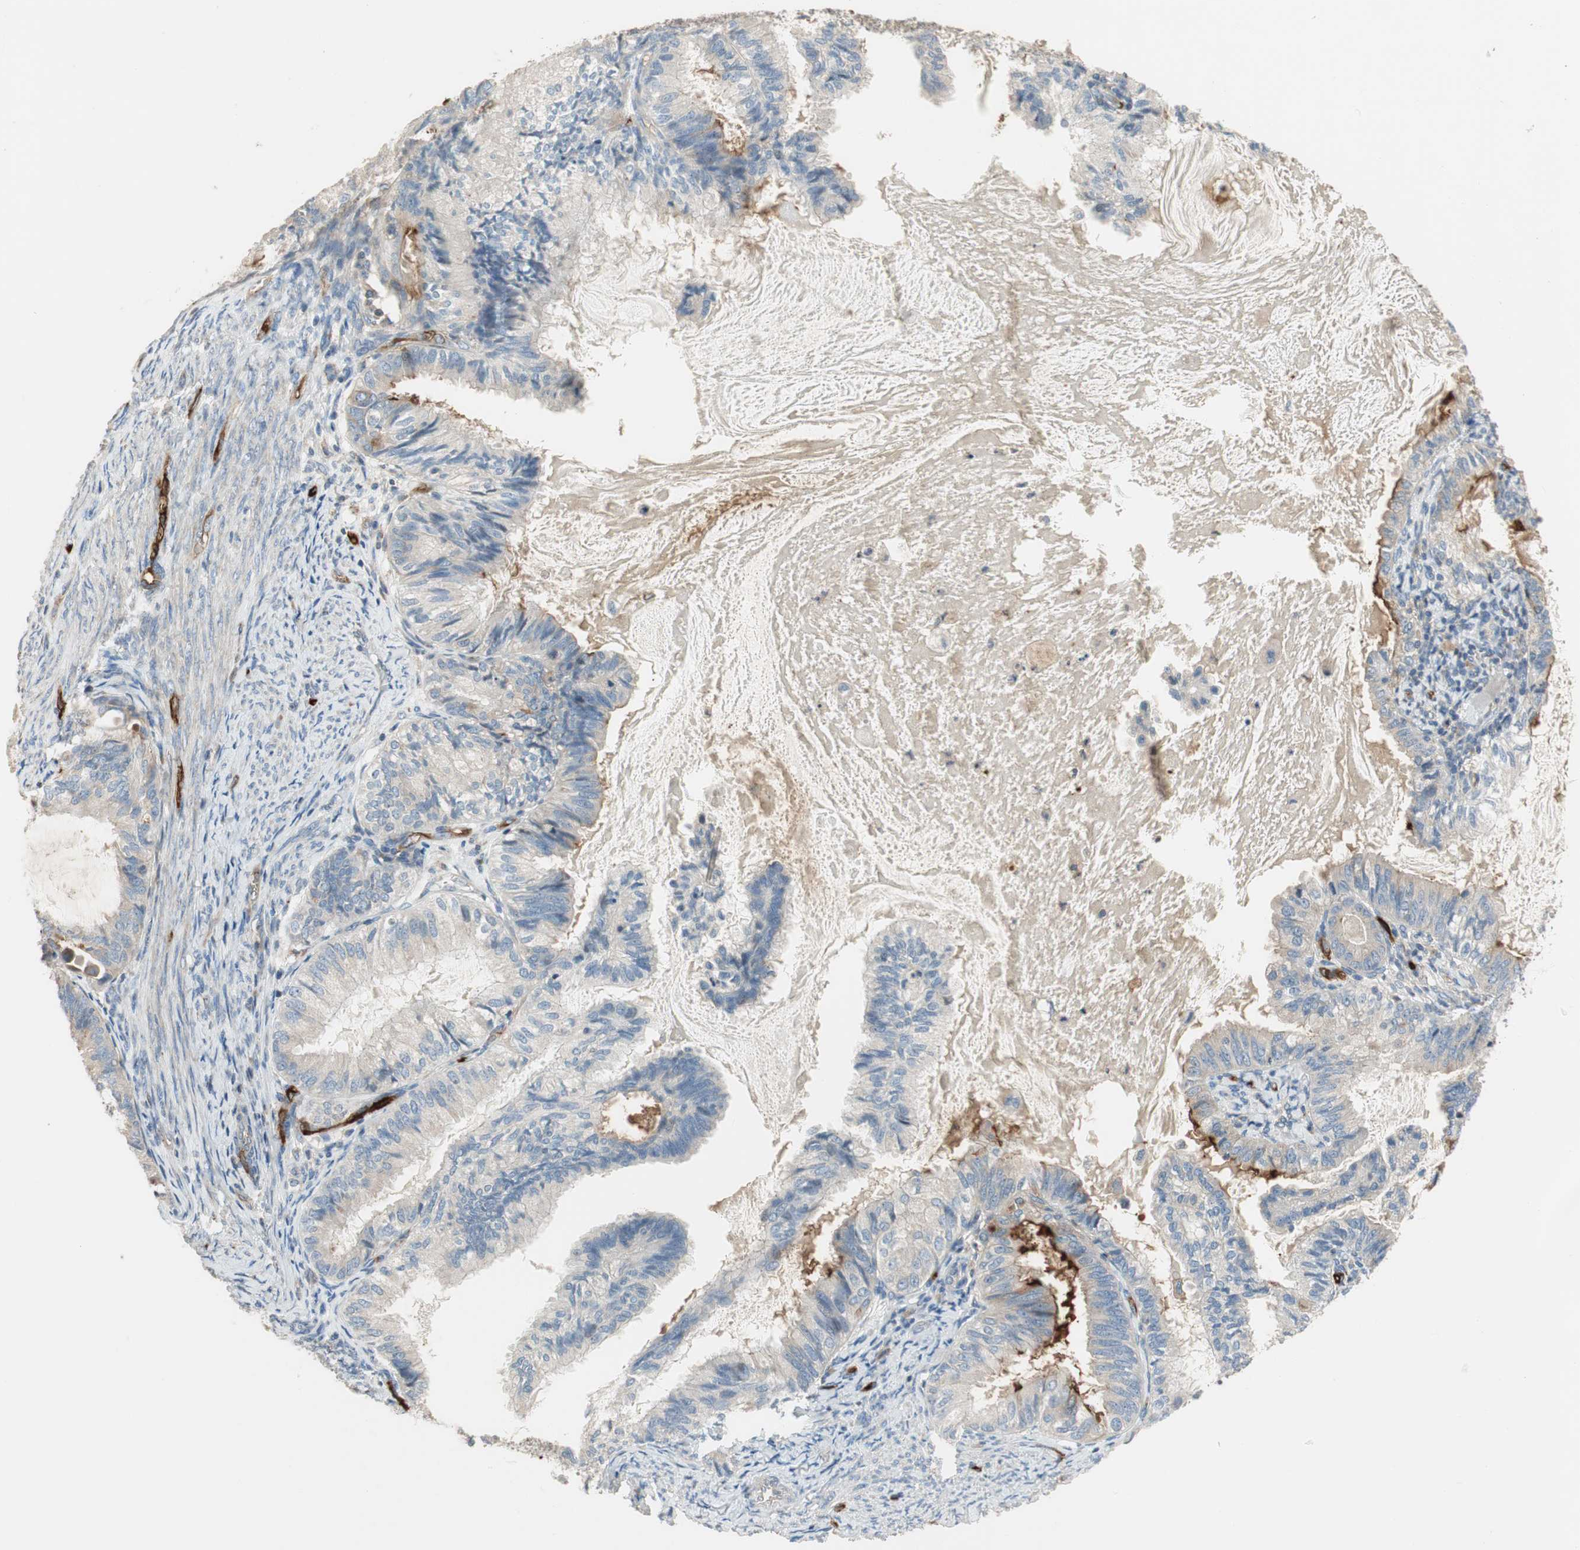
{"staining": {"intensity": "weak", "quantity": "25%-75%", "location": "cytoplasmic/membranous"}, "tissue": "cervical cancer", "cell_type": "Tumor cells", "image_type": "cancer", "snomed": [{"axis": "morphology", "description": "Normal tissue, NOS"}, {"axis": "morphology", "description": "Adenocarcinoma, NOS"}, {"axis": "topography", "description": "Cervix"}, {"axis": "topography", "description": "Endometrium"}], "caption": "Tumor cells show low levels of weak cytoplasmic/membranous expression in about 25%-75% of cells in adenocarcinoma (cervical).", "gene": "ALPL", "patient": {"sex": "female", "age": 86}}